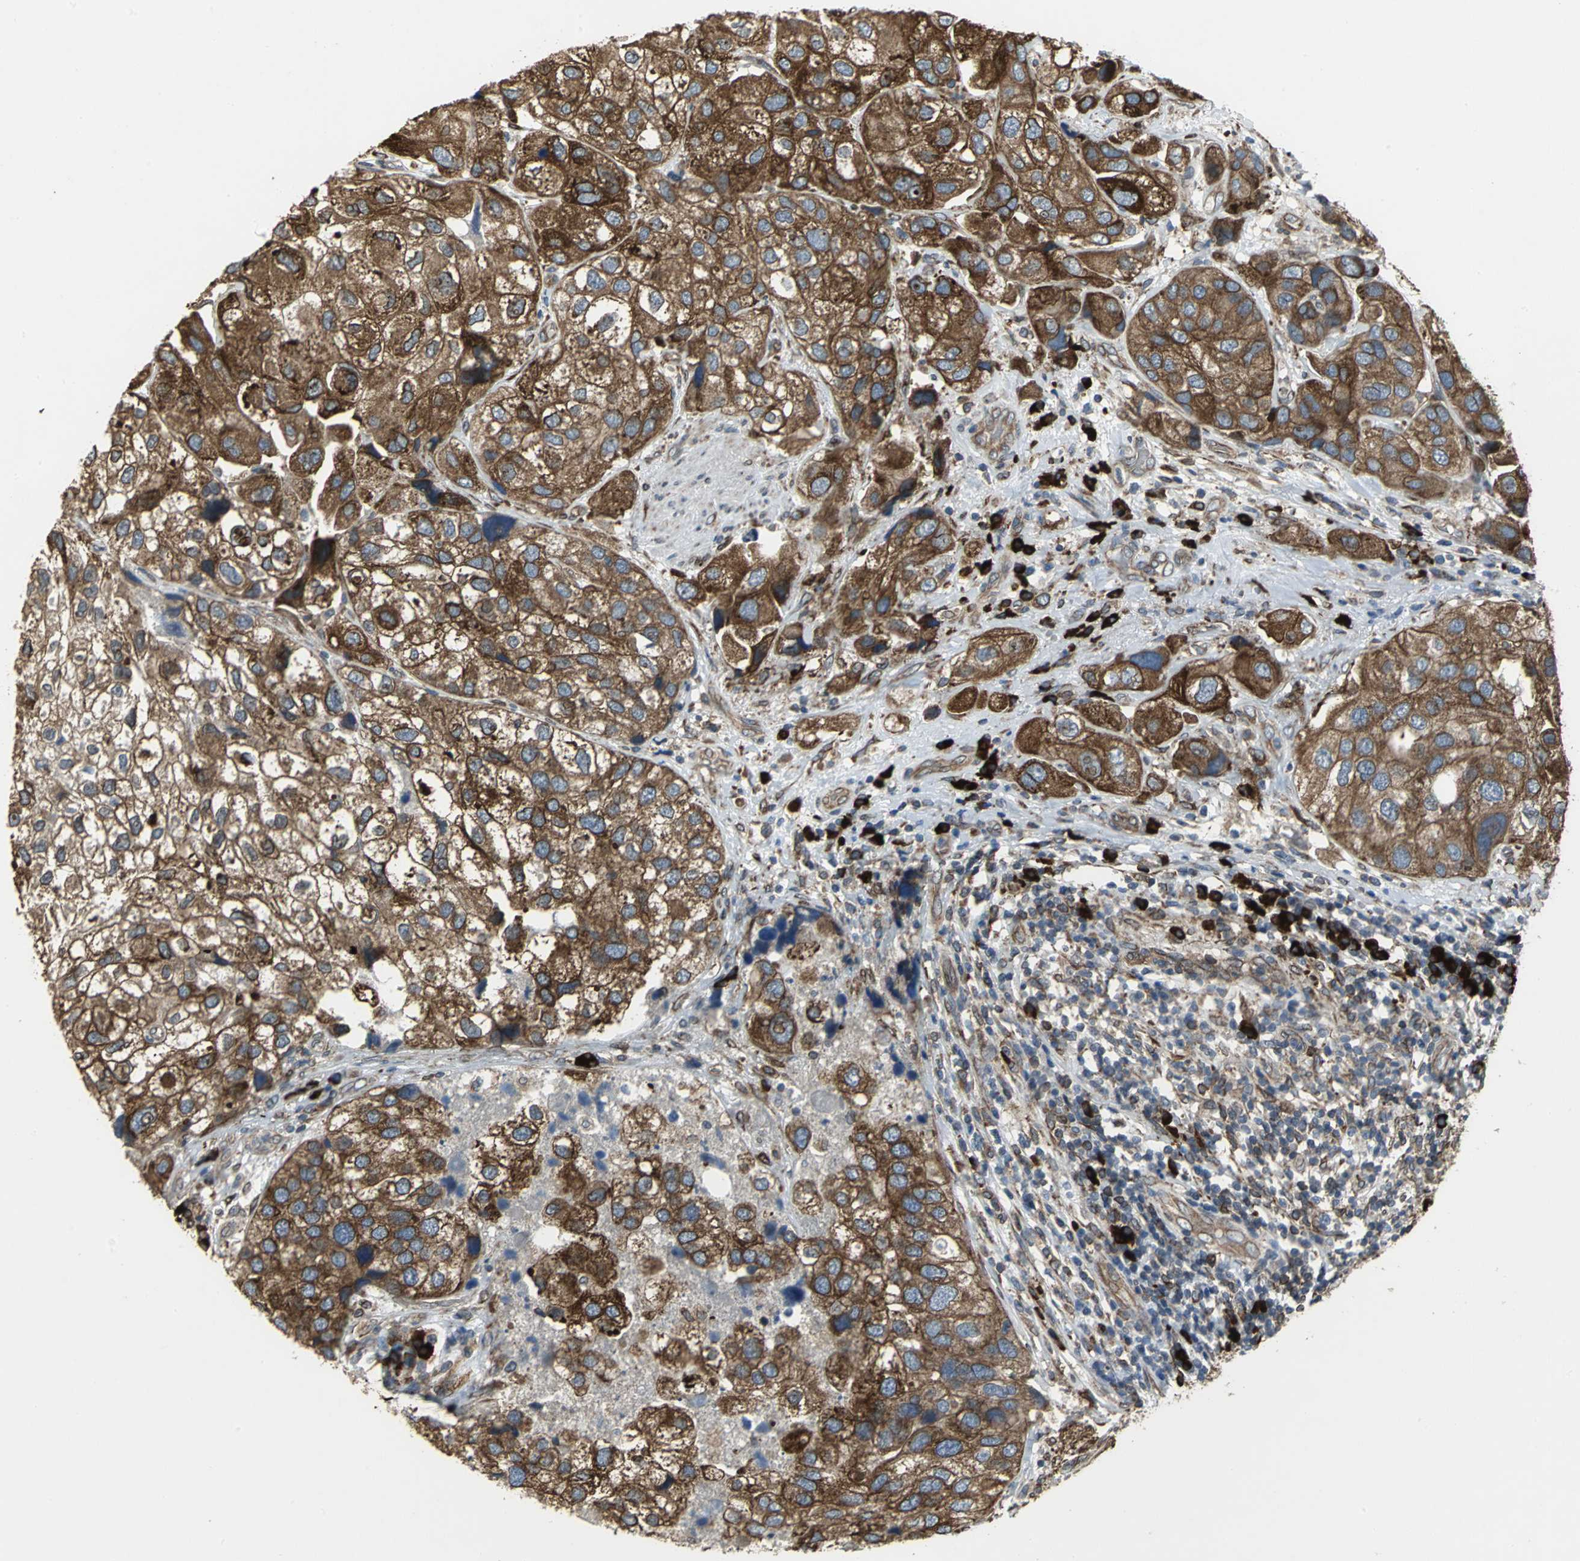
{"staining": {"intensity": "strong", "quantity": ">75%", "location": "cytoplasmic/membranous"}, "tissue": "urothelial cancer", "cell_type": "Tumor cells", "image_type": "cancer", "snomed": [{"axis": "morphology", "description": "Urothelial carcinoma, High grade"}, {"axis": "topography", "description": "Urinary bladder"}], "caption": "An immunohistochemistry image of tumor tissue is shown. Protein staining in brown shows strong cytoplasmic/membranous positivity in urothelial carcinoma (high-grade) within tumor cells.", "gene": "SYVN1", "patient": {"sex": "female", "age": 64}}